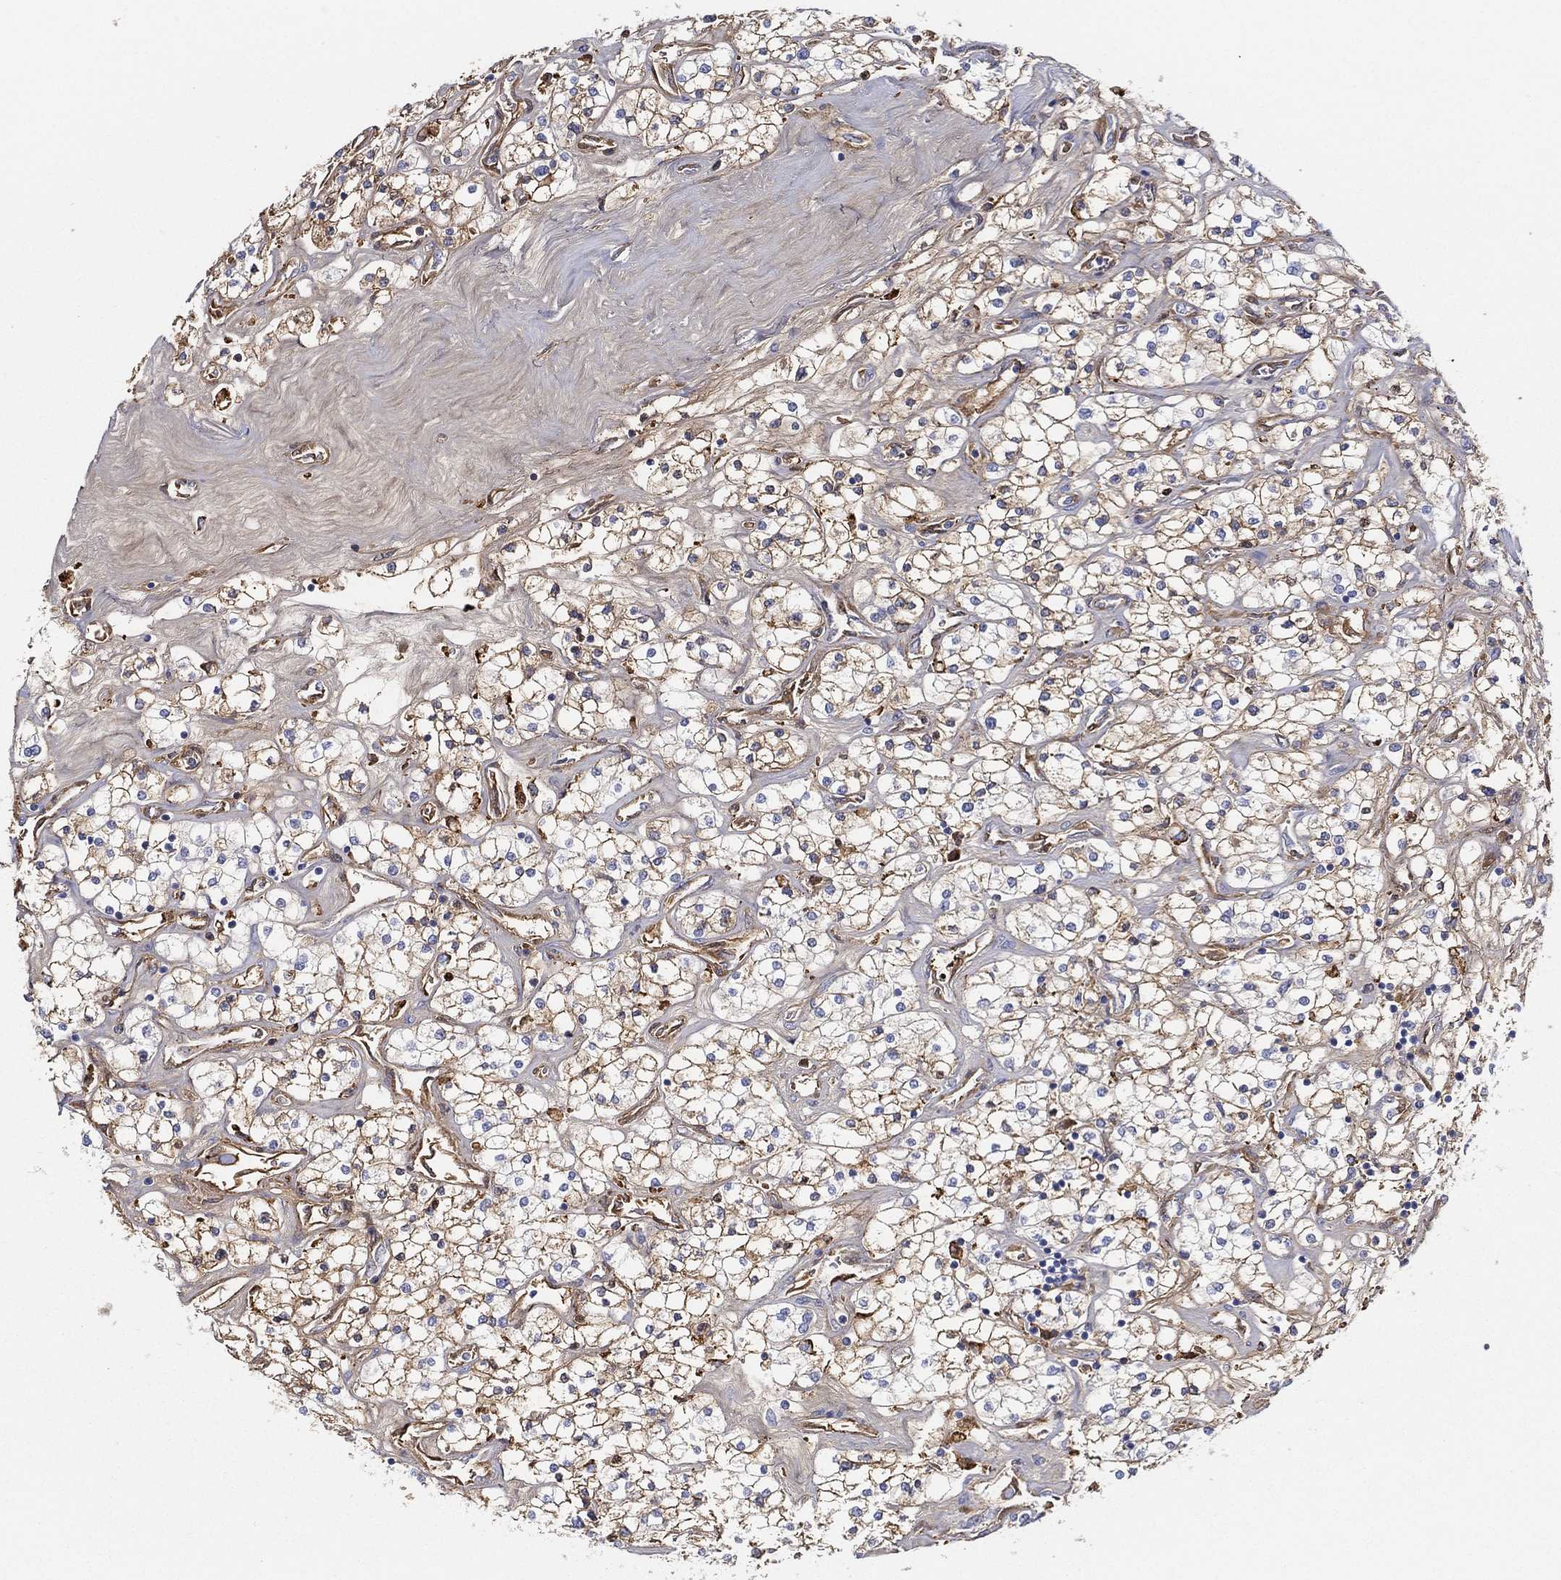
{"staining": {"intensity": "strong", "quantity": "25%-75%", "location": "cytoplasmic/membranous"}, "tissue": "renal cancer", "cell_type": "Tumor cells", "image_type": "cancer", "snomed": [{"axis": "morphology", "description": "Adenocarcinoma, NOS"}, {"axis": "topography", "description": "Kidney"}], "caption": "An immunohistochemistry histopathology image of neoplastic tissue is shown. Protein staining in brown highlights strong cytoplasmic/membranous positivity in adenocarcinoma (renal) within tumor cells. (DAB IHC, brown staining for protein, blue staining for nuclei).", "gene": "IFNB1", "patient": {"sex": "male", "age": 80}}